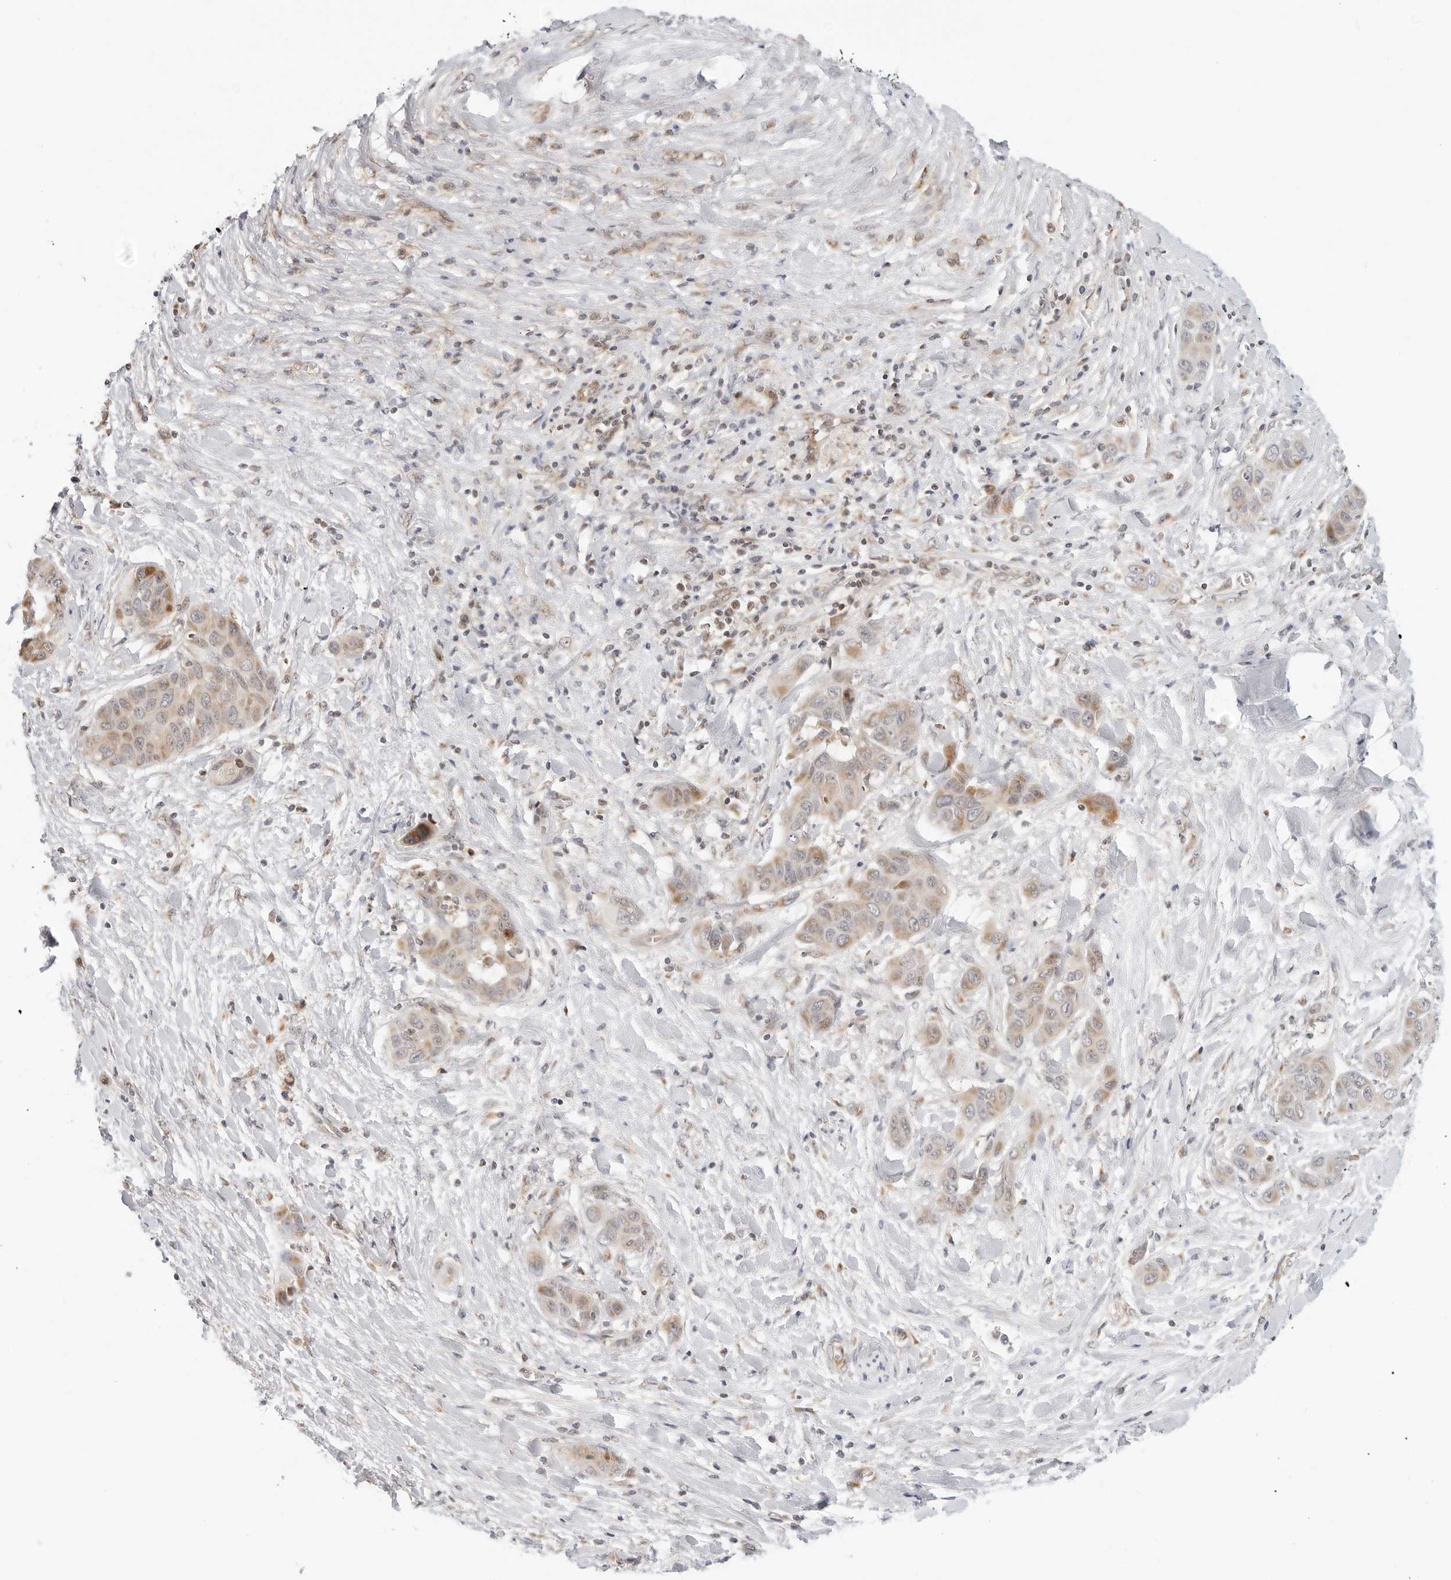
{"staining": {"intensity": "weak", "quantity": ">75%", "location": "cytoplasmic/membranous"}, "tissue": "liver cancer", "cell_type": "Tumor cells", "image_type": "cancer", "snomed": [{"axis": "morphology", "description": "Cholangiocarcinoma"}, {"axis": "topography", "description": "Liver"}], "caption": "Human liver cholangiocarcinoma stained with a protein marker shows weak staining in tumor cells.", "gene": "POLR3GL", "patient": {"sex": "female", "age": 52}}